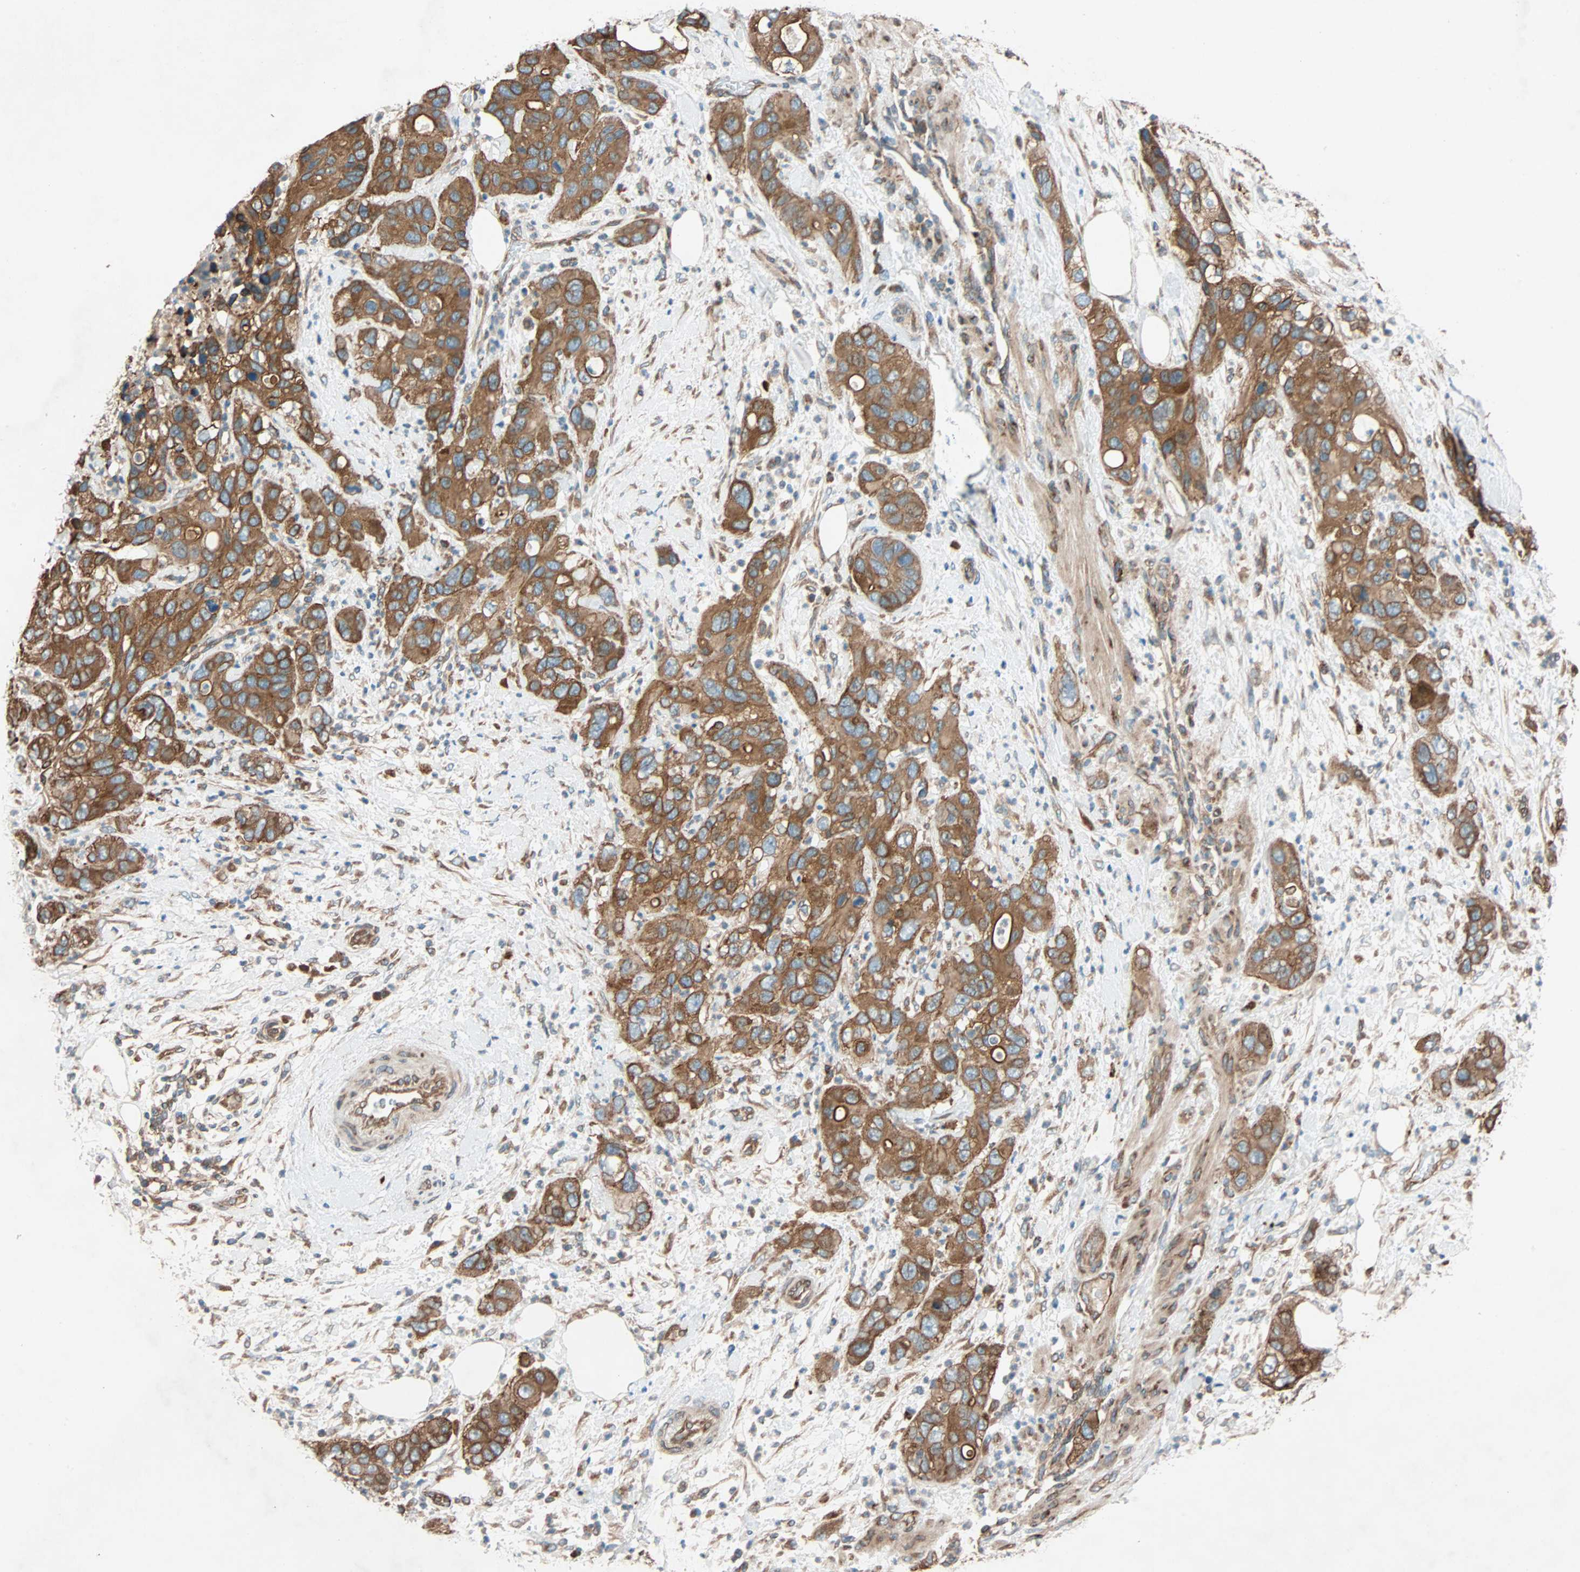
{"staining": {"intensity": "moderate", "quantity": ">75%", "location": "cytoplasmic/membranous"}, "tissue": "pancreatic cancer", "cell_type": "Tumor cells", "image_type": "cancer", "snomed": [{"axis": "morphology", "description": "Adenocarcinoma, NOS"}, {"axis": "topography", "description": "Pancreas"}], "caption": "Pancreatic cancer stained with a brown dye exhibits moderate cytoplasmic/membranous positive positivity in approximately >75% of tumor cells.", "gene": "PHYH", "patient": {"sex": "female", "age": 71}}